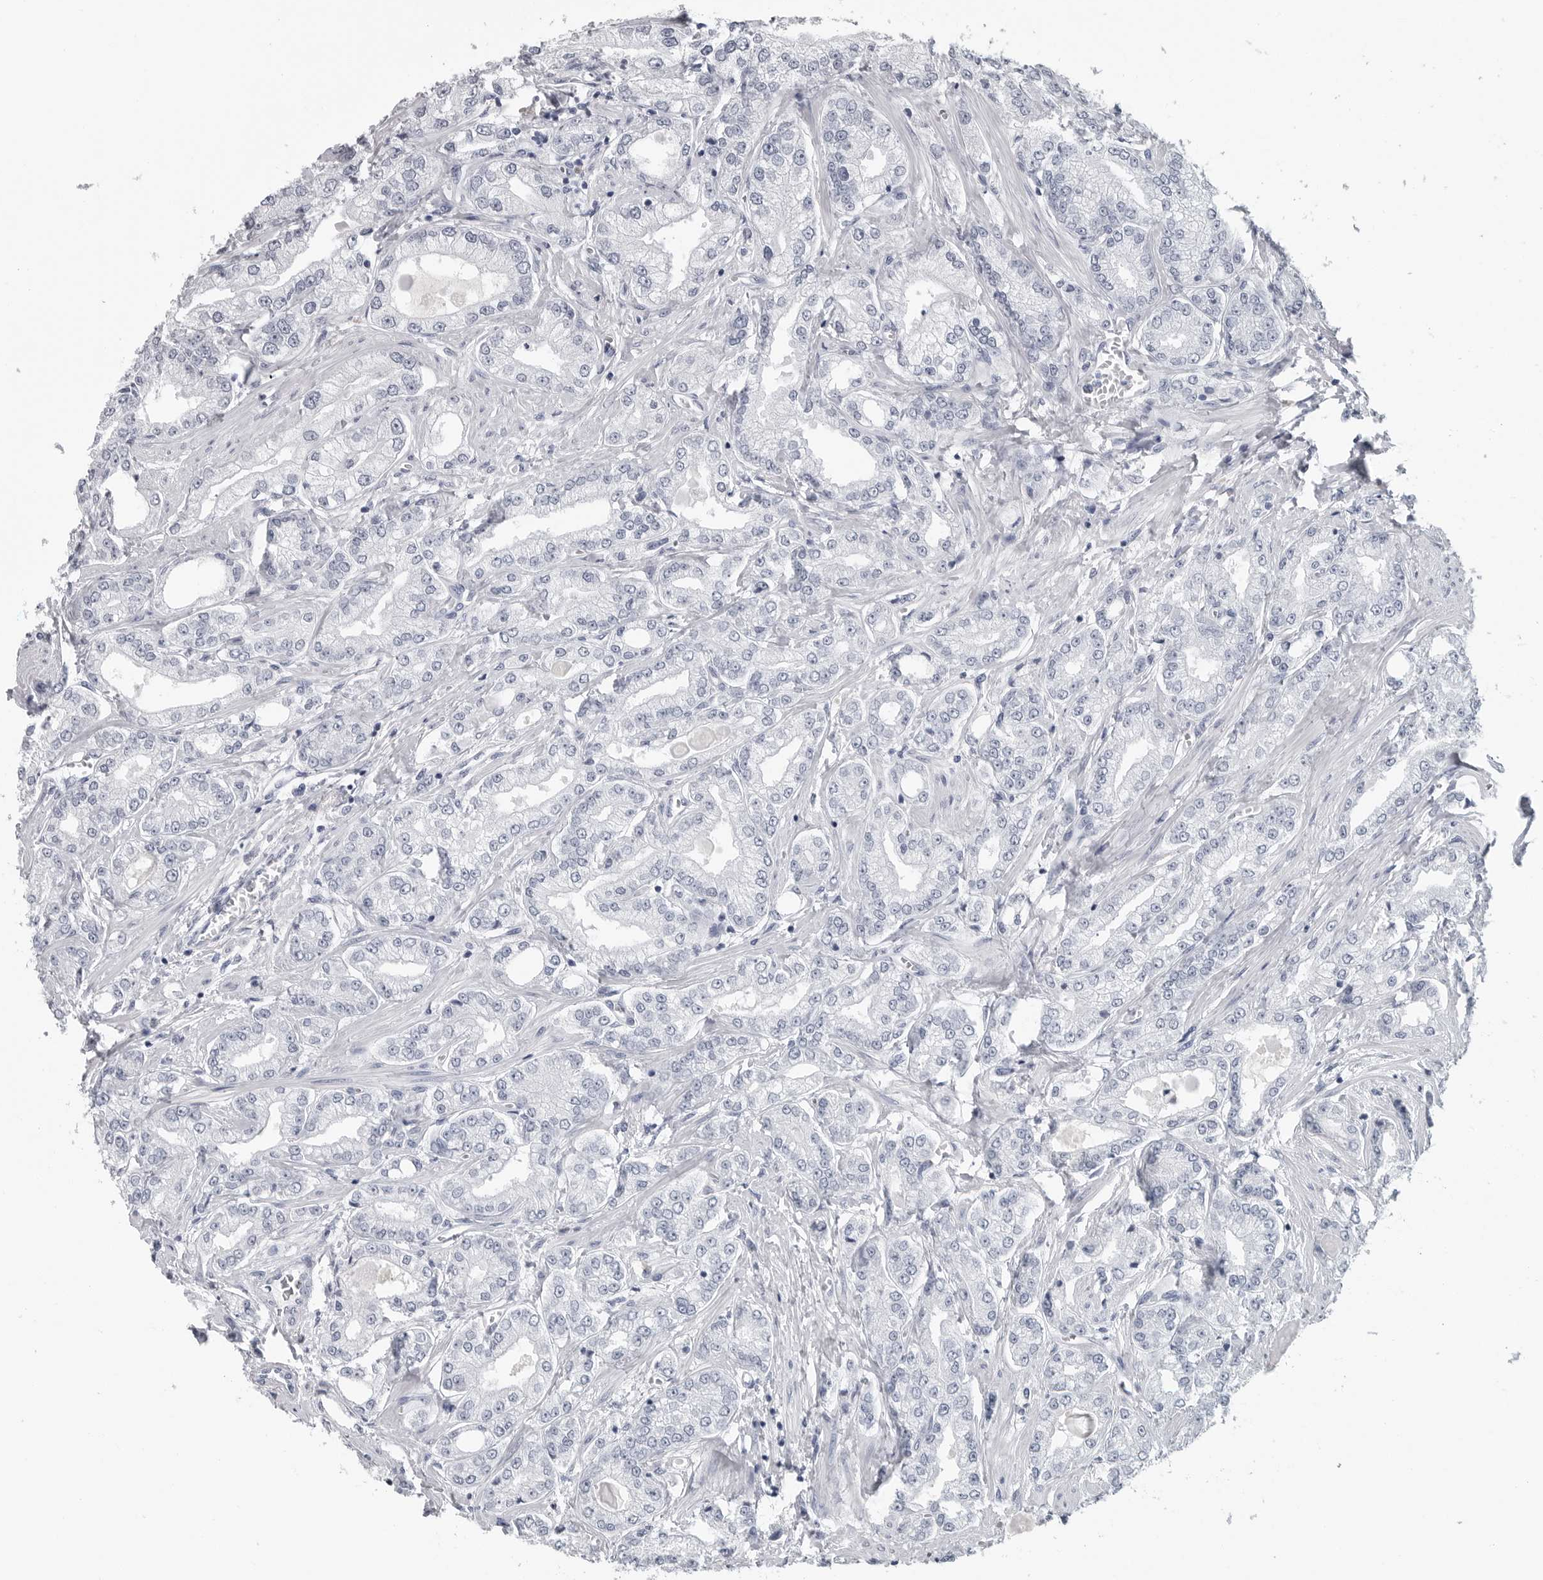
{"staining": {"intensity": "negative", "quantity": "none", "location": "none"}, "tissue": "prostate cancer", "cell_type": "Tumor cells", "image_type": "cancer", "snomed": [{"axis": "morphology", "description": "Adenocarcinoma, Low grade"}, {"axis": "topography", "description": "Prostate"}], "caption": "This is a image of IHC staining of prostate cancer, which shows no expression in tumor cells.", "gene": "AMPD1", "patient": {"sex": "male", "age": 62}}